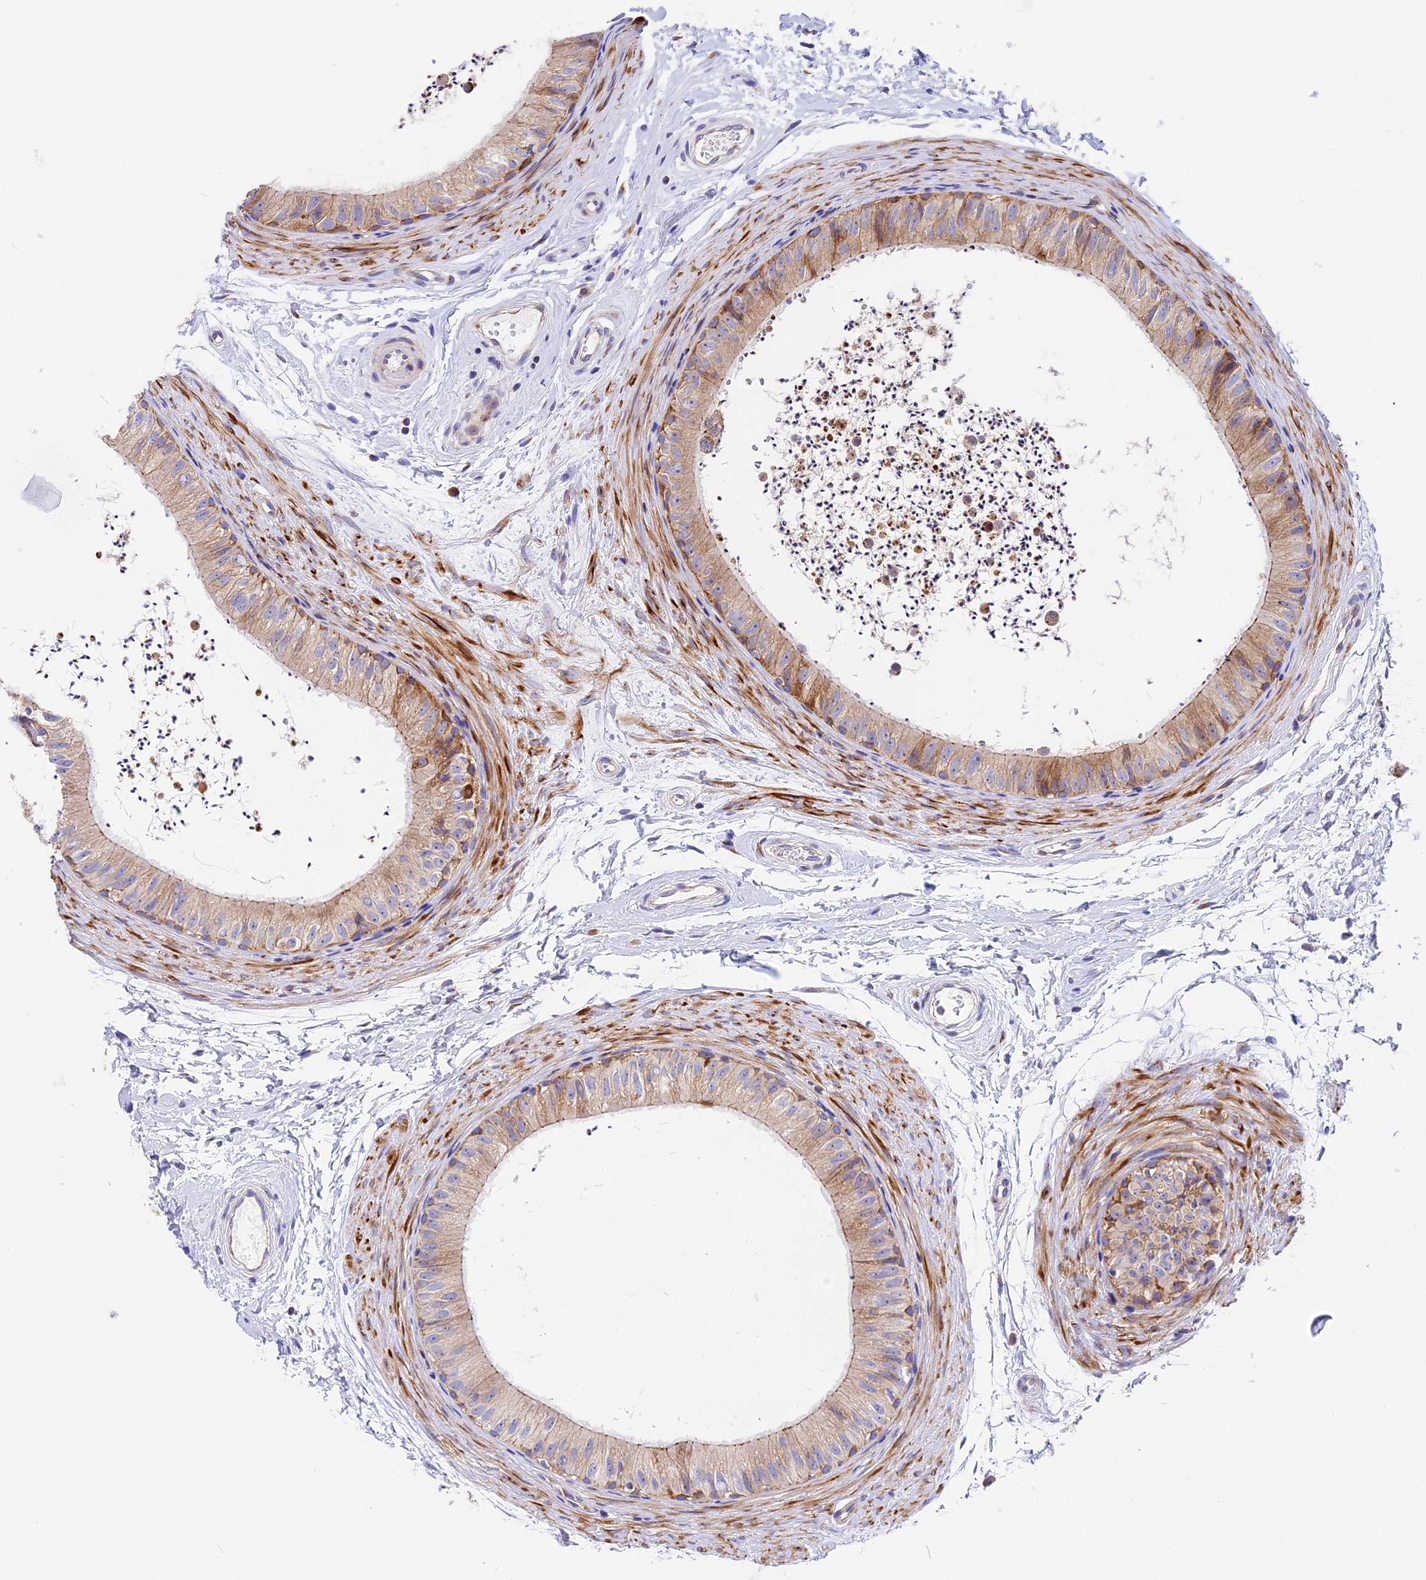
{"staining": {"intensity": "moderate", "quantity": "25%-75%", "location": "cytoplasmic/membranous"}, "tissue": "epididymis", "cell_type": "Glandular cells", "image_type": "normal", "snomed": [{"axis": "morphology", "description": "Normal tissue, NOS"}, {"axis": "topography", "description": "Epididymis"}], "caption": "Immunohistochemistry (IHC) staining of normal epididymis, which reveals medium levels of moderate cytoplasmic/membranous positivity in about 25%-75% of glandular cells indicating moderate cytoplasmic/membranous protein staining. The staining was performed using DAB (brown) for protein detection and nuclei were counterstained in hematoxylin (blue).", "gene": "MRAS", "patient": {"sex": "male", "age": 56}}